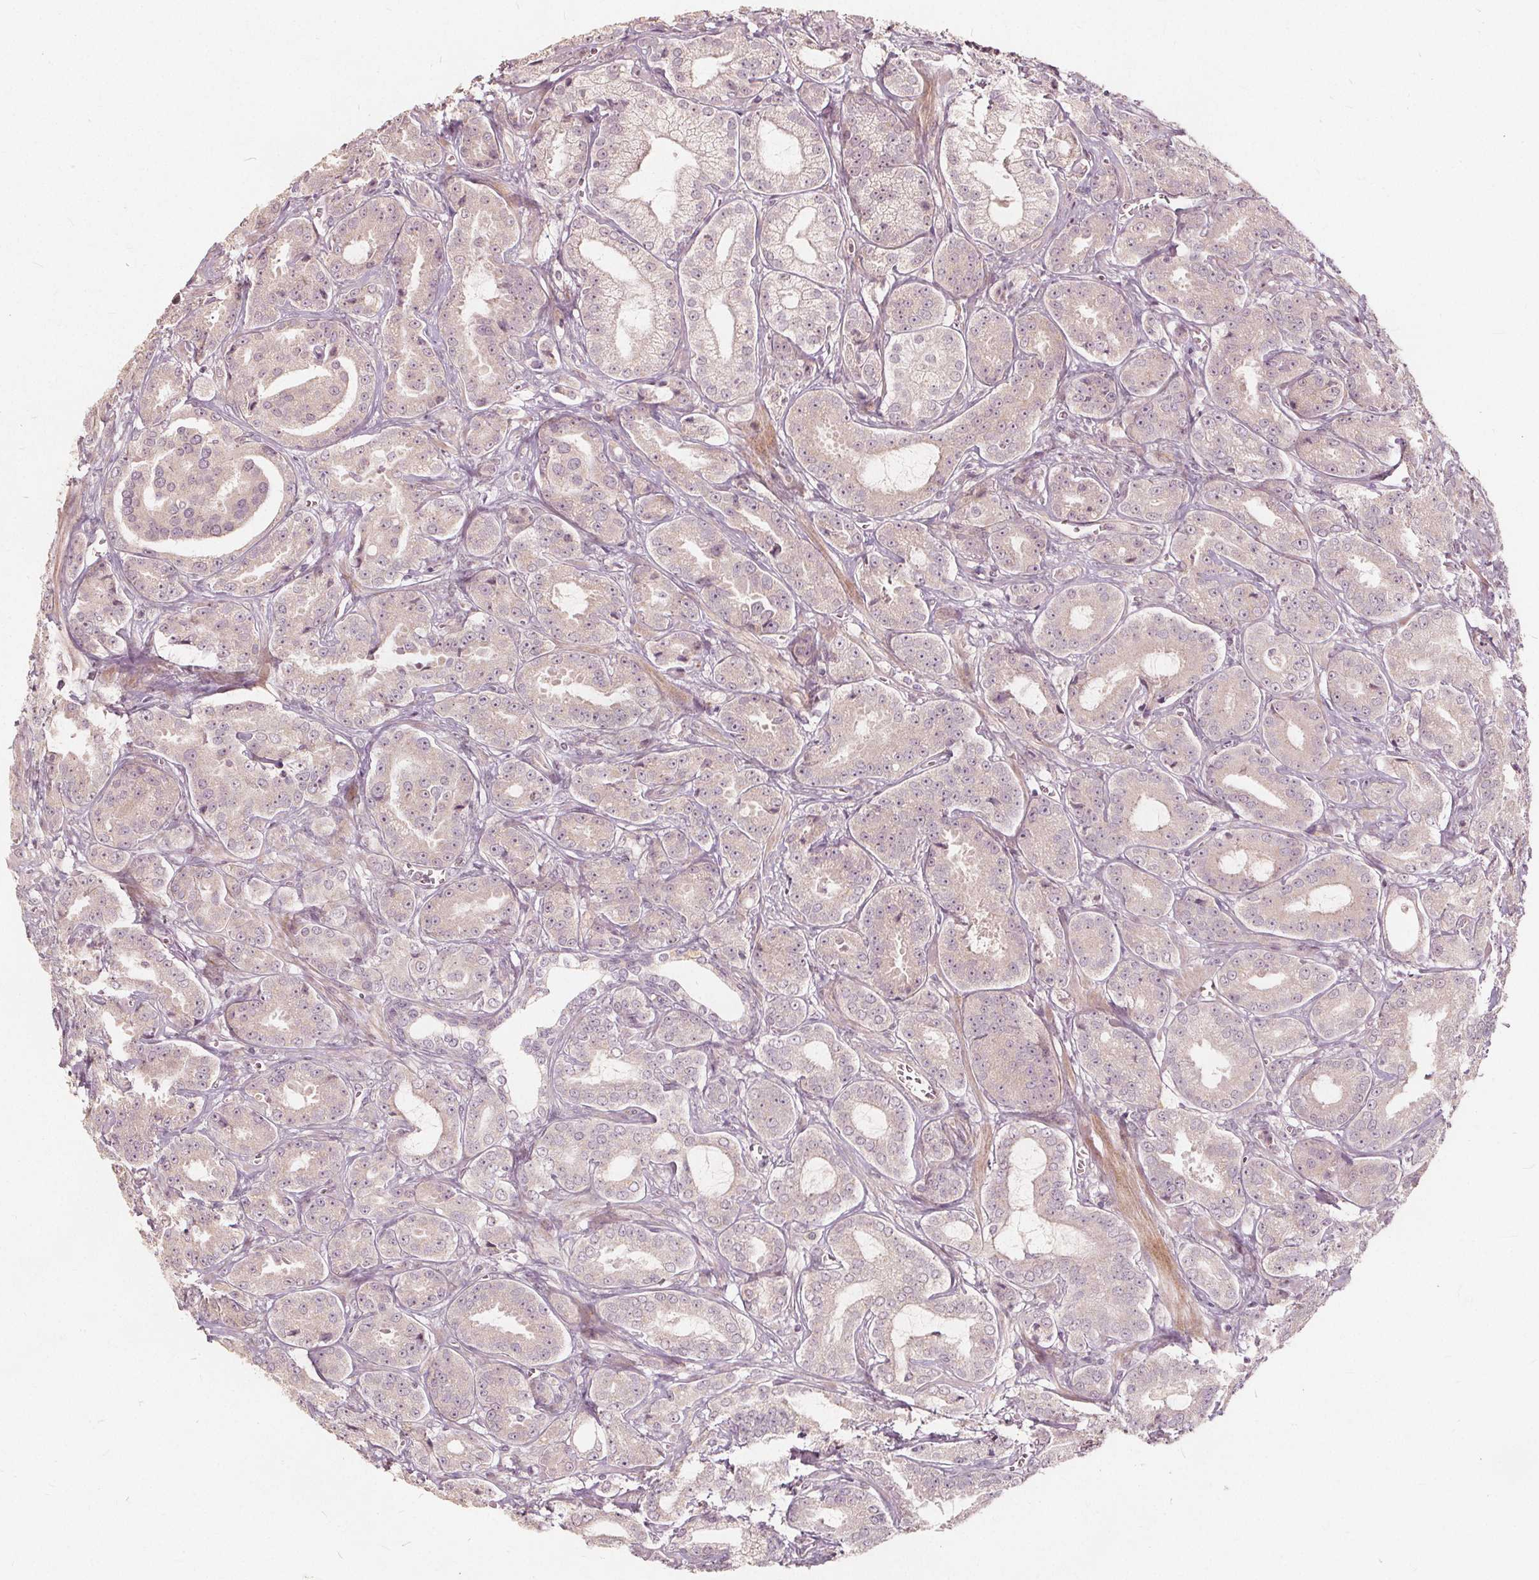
{"staining": {"intensity": "negative", "quantity": "none", "location": "none"}, "tissue": "prostate cancer", "cell_type": "Tumor cells", "image_type": "cancer", "snomed": [{"axis": "morphology", "description": "Adenocarcinoma, High grade"}, {"axis": "topography", "description": "Prostate"}], "caption": "The immunohistochemistry histopathology image has no significant staining in tumor cells of prostate cancer tissue.", "gene": "PTPRT", "patient": {"sex": "male", "age": 64}}